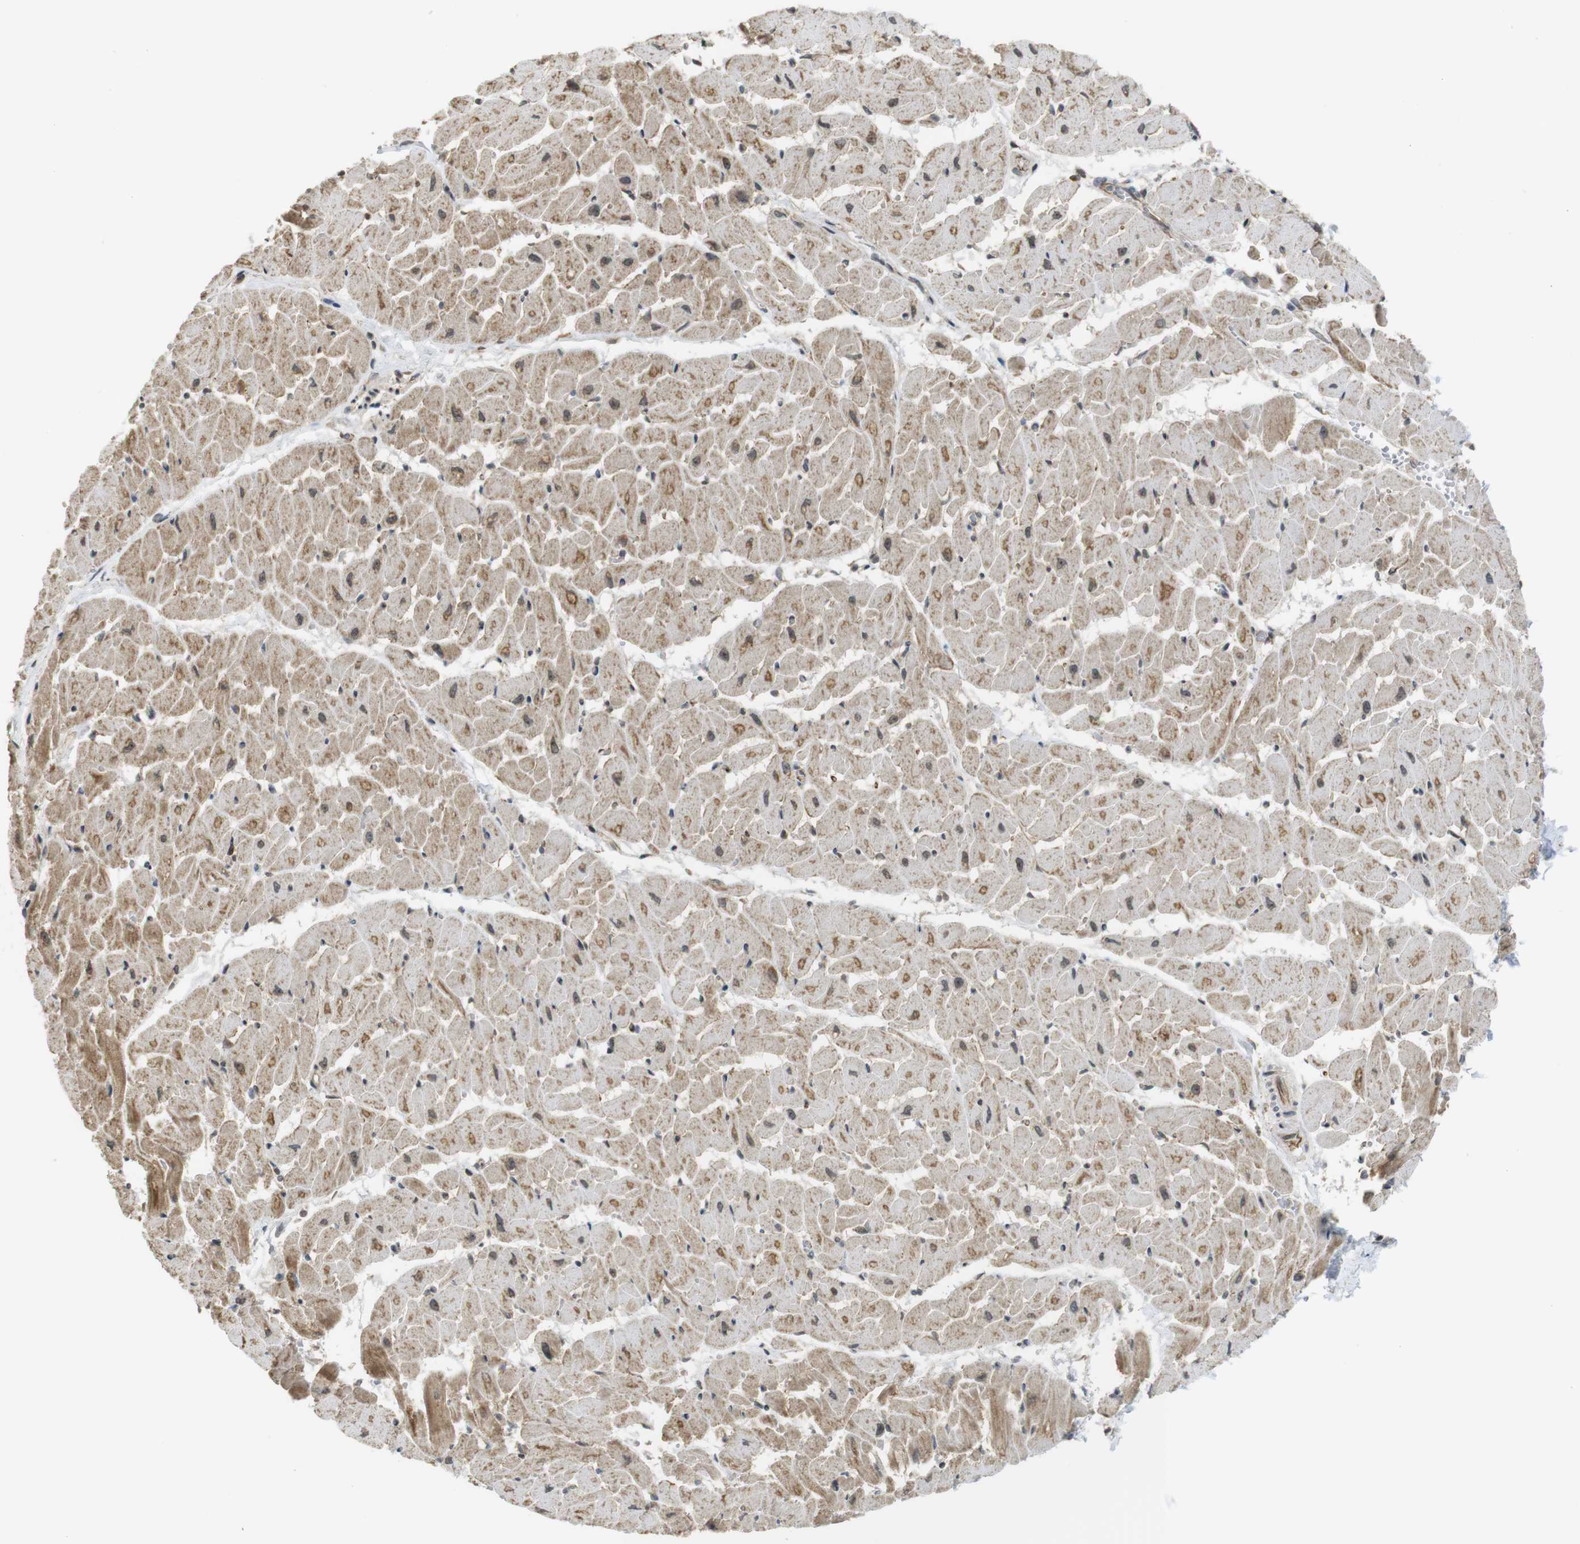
{"staining": {"intensity": "moderate", "quantity": ">75%", "location": "cytoplasmic/membranous"}, "tissue": "heart muscle", "cell_type": "Cardiomyocytes", "image_type": "normal", "snomed": [{"axis": "morphology", "description": "Normal tissue, NOS"}, {"axis": "topography", "description": "Heart"}], "caption": "Cardiomyocytes reveal medium levels of moderate cytoplasmic/membranous positivity in approximately >75% of cells in benign heart muscle.", "gene": "CC2D1A", "patient": {"sex": "female", "age": 19}}